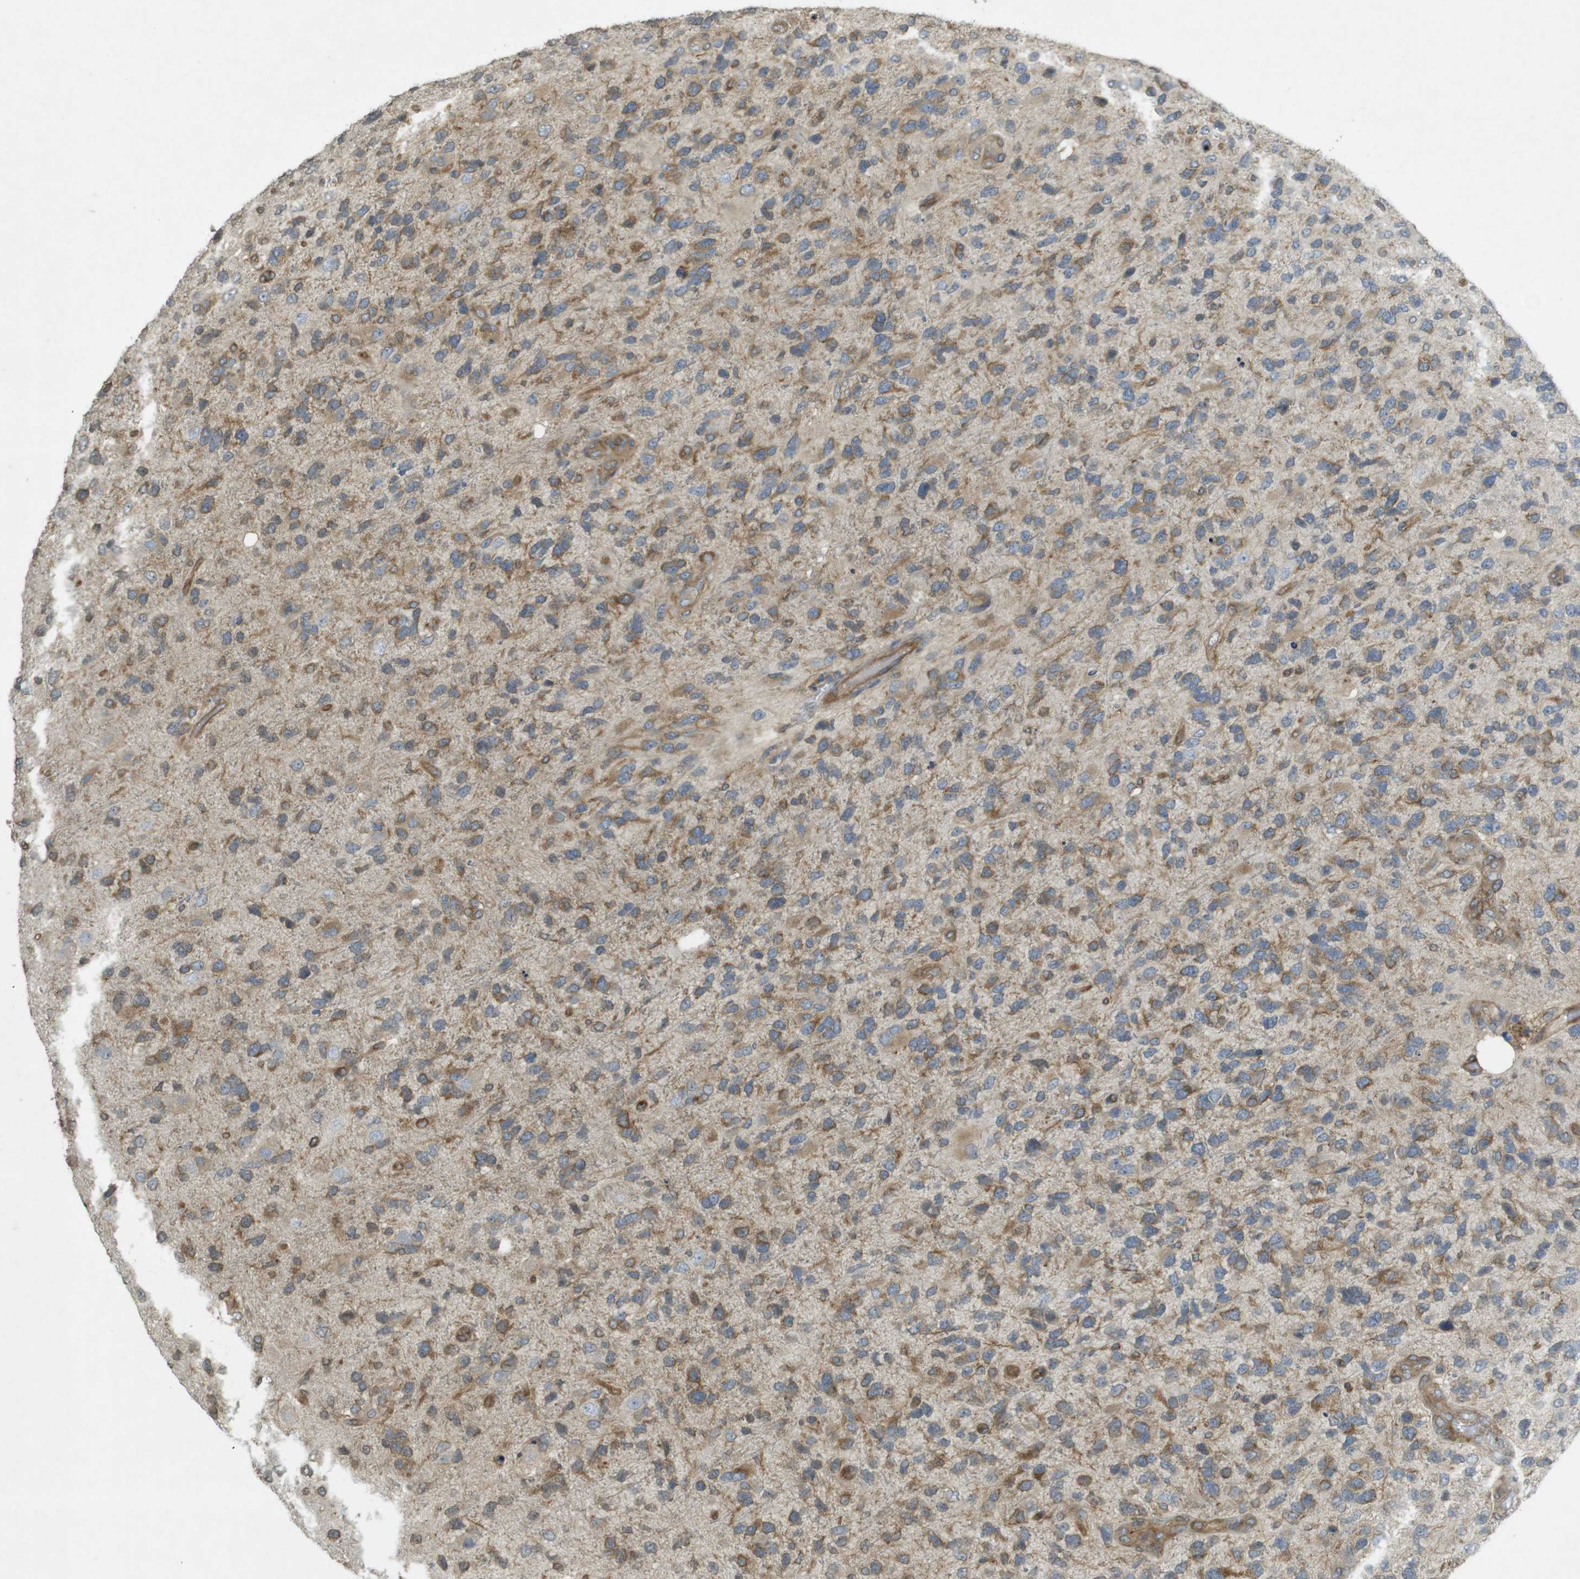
{"staining": {"intensity": "moderate", "quantity": ">75%", "location": "cytoplasmic/membranous"}, "tissue": "glioma", "cell_type": "Tumor cells", "image_type": "cancer", "snomed": [{"axis": "morphology", "description": "Glioma, malignant, High grade"}, {"axis": "topography", "description": "Brain"}], "caption": "The photomicrograph reveals a brown stain indicating the presence of a protein in the cytoplasmic/membranous of tumor cells in malignant glioma (high-grade).", "gene": "KIF5B", "patient": {"sex": "female", "age": 58}}